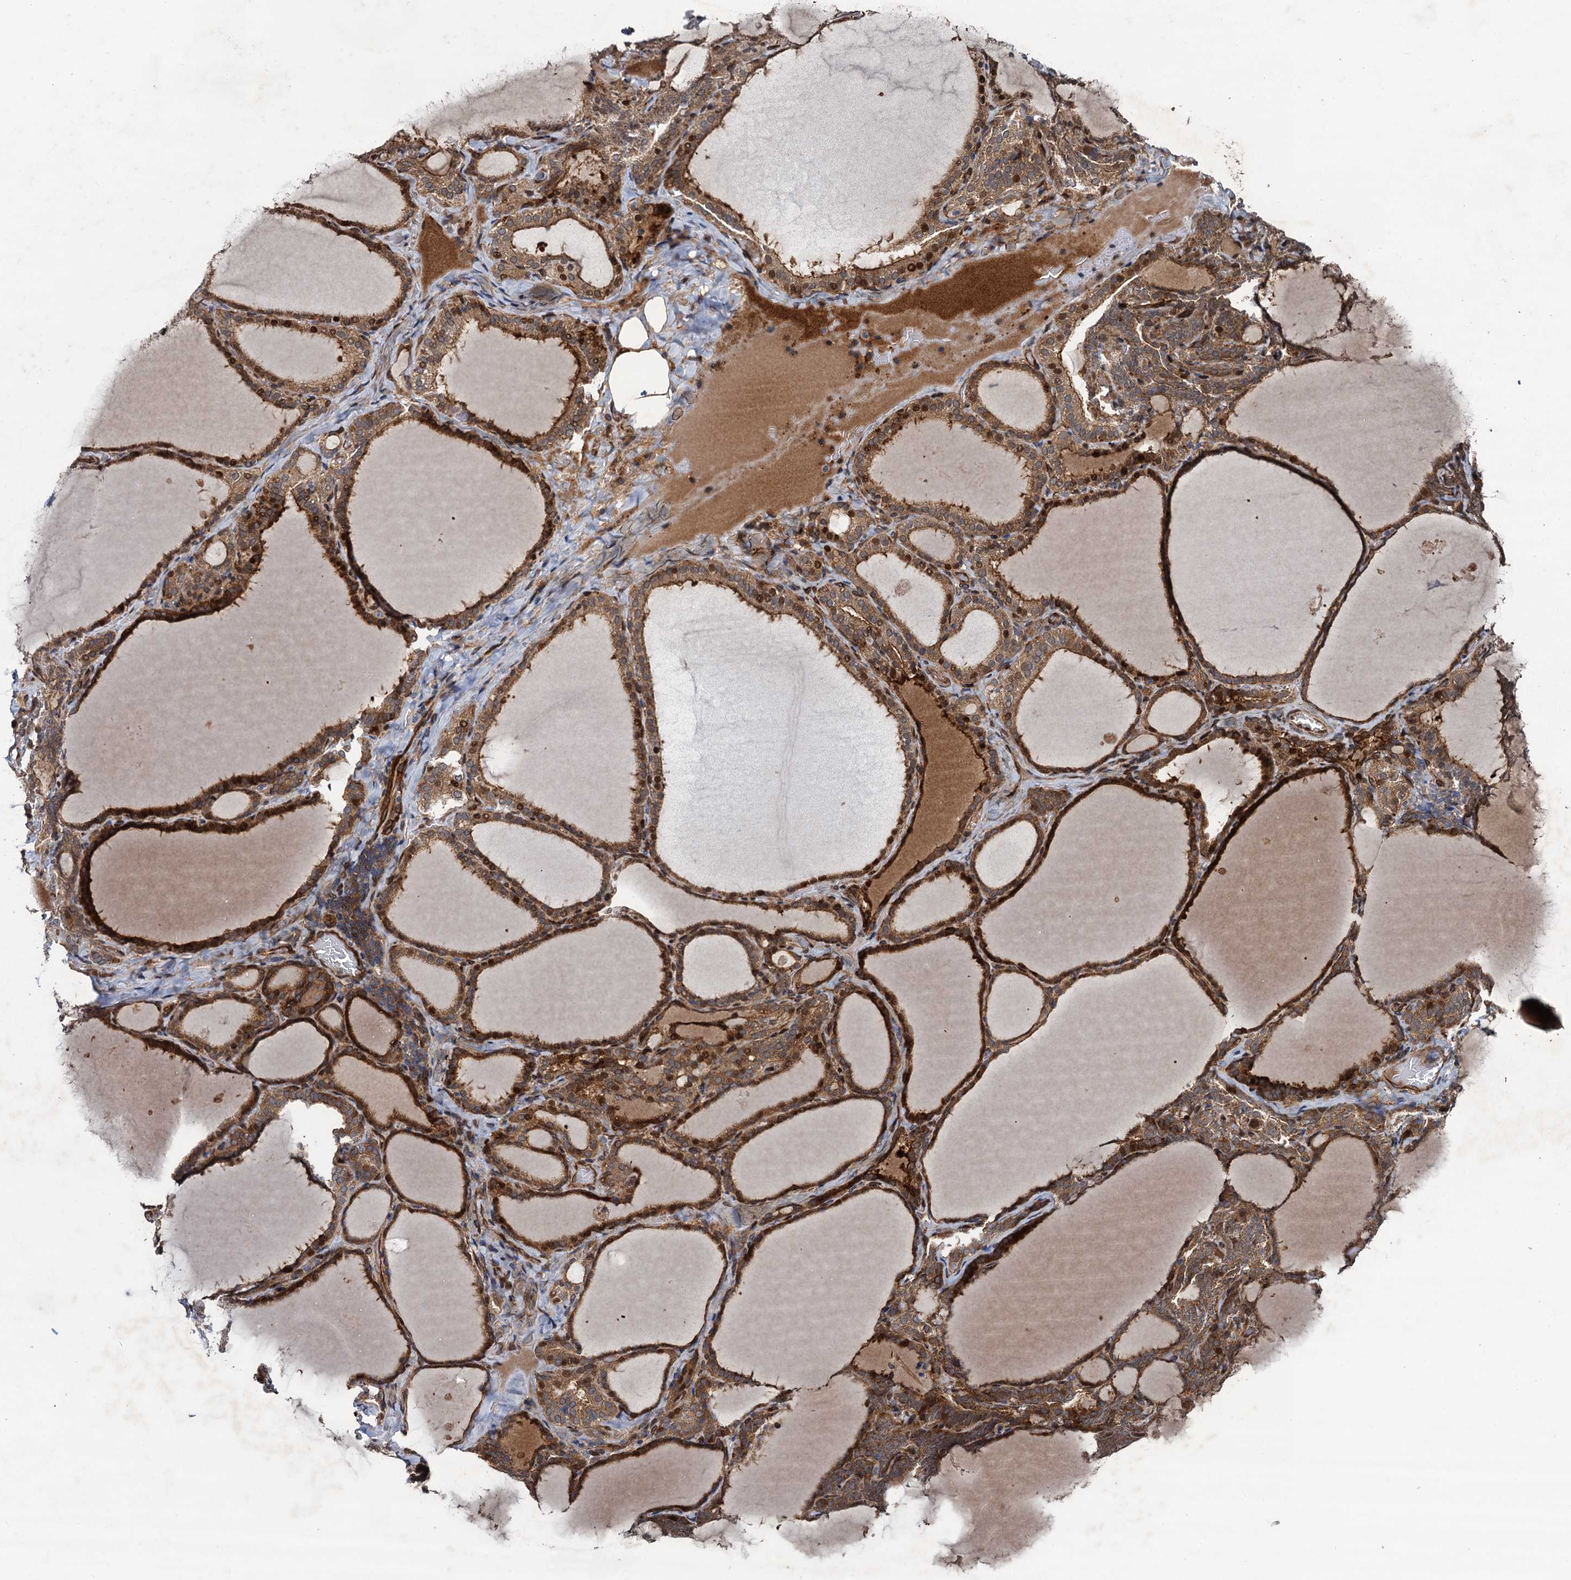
{"staining": {"intensity": "strong", "quantity": ">75%", "location": "cytoplasmic/membranous,nuclear"}, "tissue": "thyroid gland", "cell_type": "Glandular cells", "image_type": "normal", "snomed": [{"axis": "morphology", "description": "Normal tissue, NOS"}, {"axis": "topography", "description": "Thyroid gland"}], "caption": "Protein expression analysis of normal human thyroid gland reveals strong cytoplasmic/membranous,nuclear positivity in about >75% of glandular cells.", "gene": "RHOBTB1", "patient": {"sex": "female", "age": 39}}